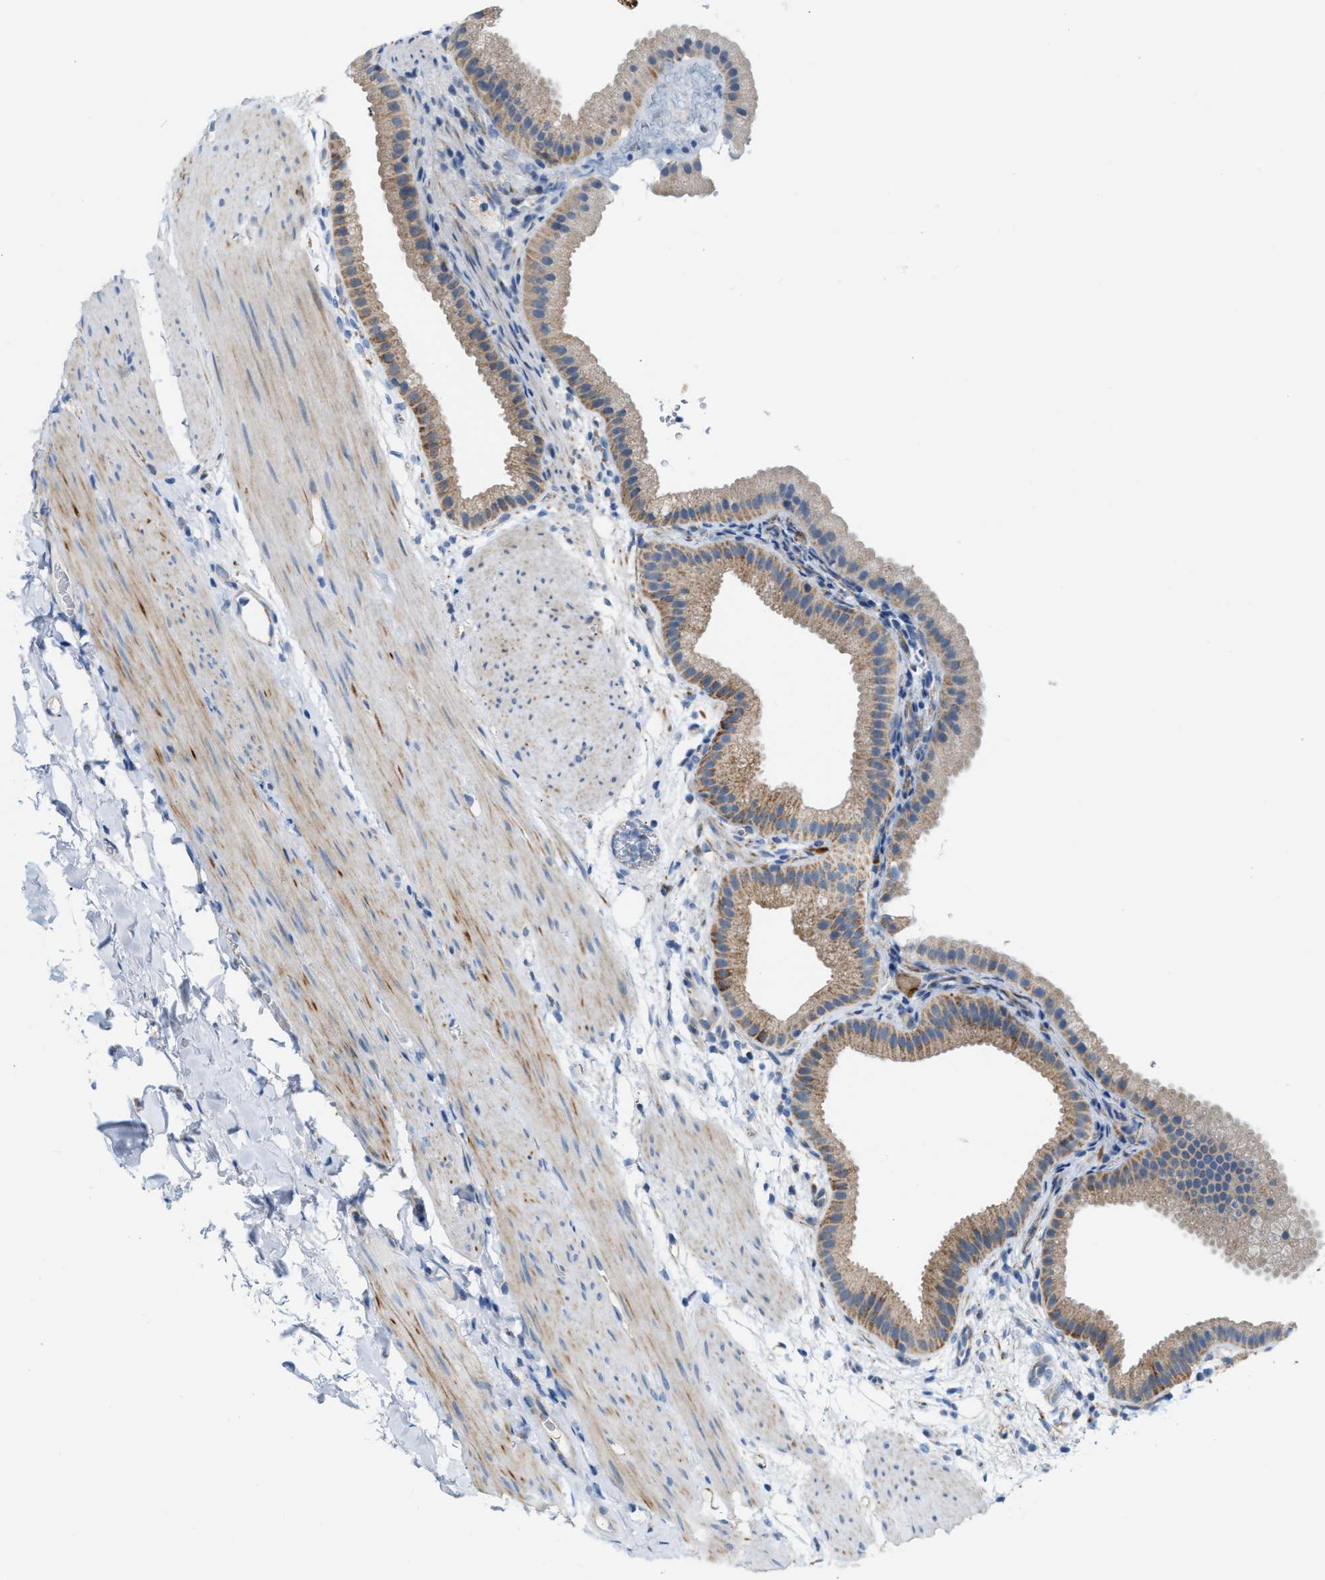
{"staining": {"intensity": "moderate", "quantity": "25%-75%", "location": "cytoplasmic/membranous"}, "tissue": "gallbladder", "cell_type": "Glandular cells", "image_type": "normal", "snomed": [{"axis": "morphology", "description": "Normal tissue, NOS"}, {"axis": "topography", "description": "Gallbladder"}], "caption": "Immunohistochemistry (IHC) photomicrograph of unremarkable gallbladder stained for a protein (brown), which reveals medium levels of moderate cytoplasmic/membranous expression in approximately 25%-75% of glandular cells.", "gene": "JADE1", "patient": {"sex": "female", "age": 64}}